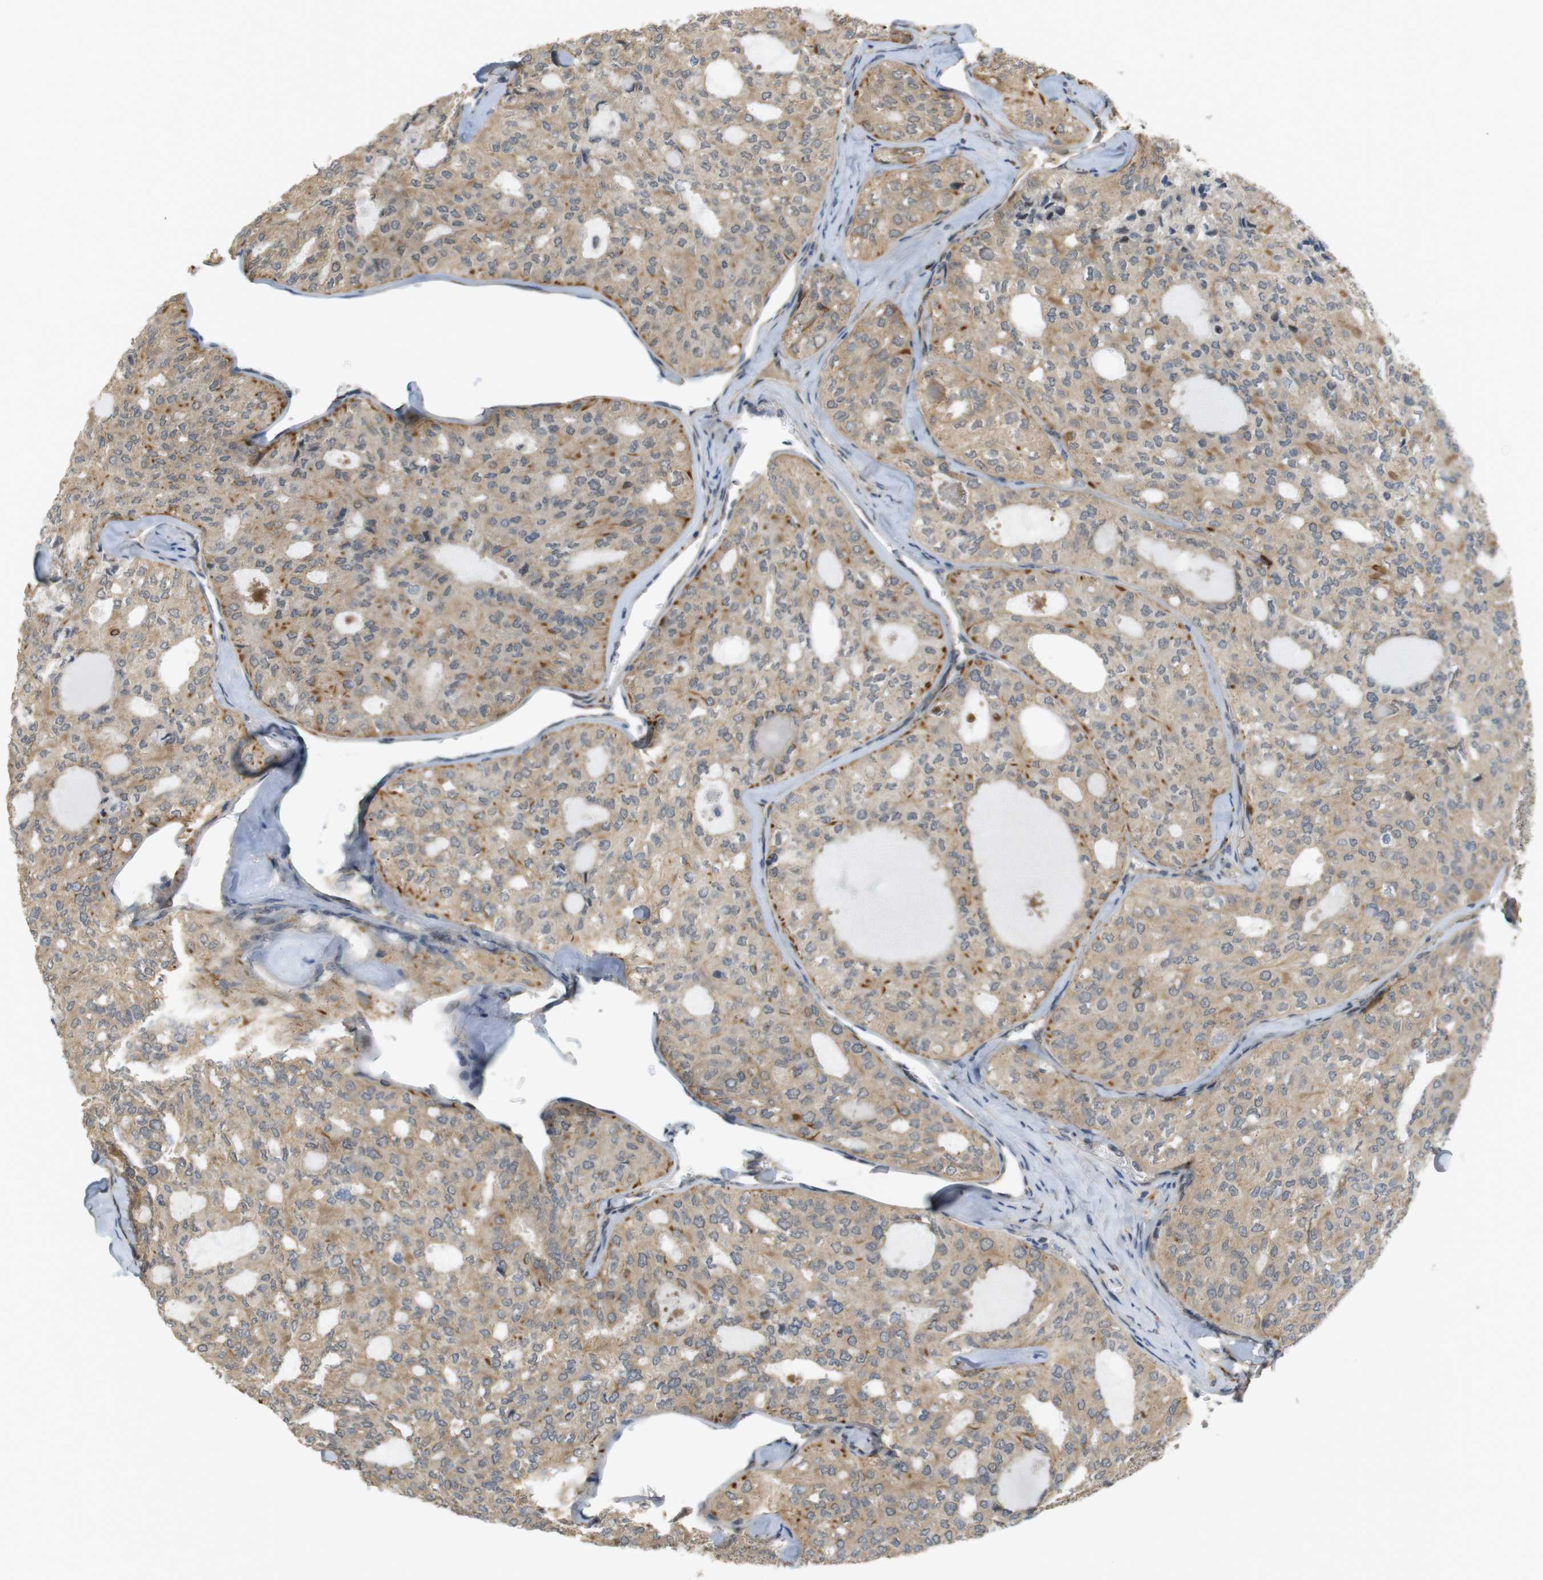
{"staining": {"intensity": "moderate", "quantity": ">75%", "location": "cytoplasmic/membranous"}, "tissue": "thyroid cancer", "cell_type": "Tumor cells", "image_type": "cancer", "snomed": [{"axis": "morphology", "description": "Follicular adenoma carcinoma, NOS"}, {"axis": "topography", "description": "Thyroid gland"}], "caption": "This photomicrograph demonstrates thyroid follicular adenoma carcinoma stained with immunohistochemistry to label a protein in brown. The cytoplasmic/membranous of tumor cells show moderate positivity for the protein. Nuclei are counter-stained blue.", "gene": "TSPAN9", "patient": {"sex": "male", "age": 75}}